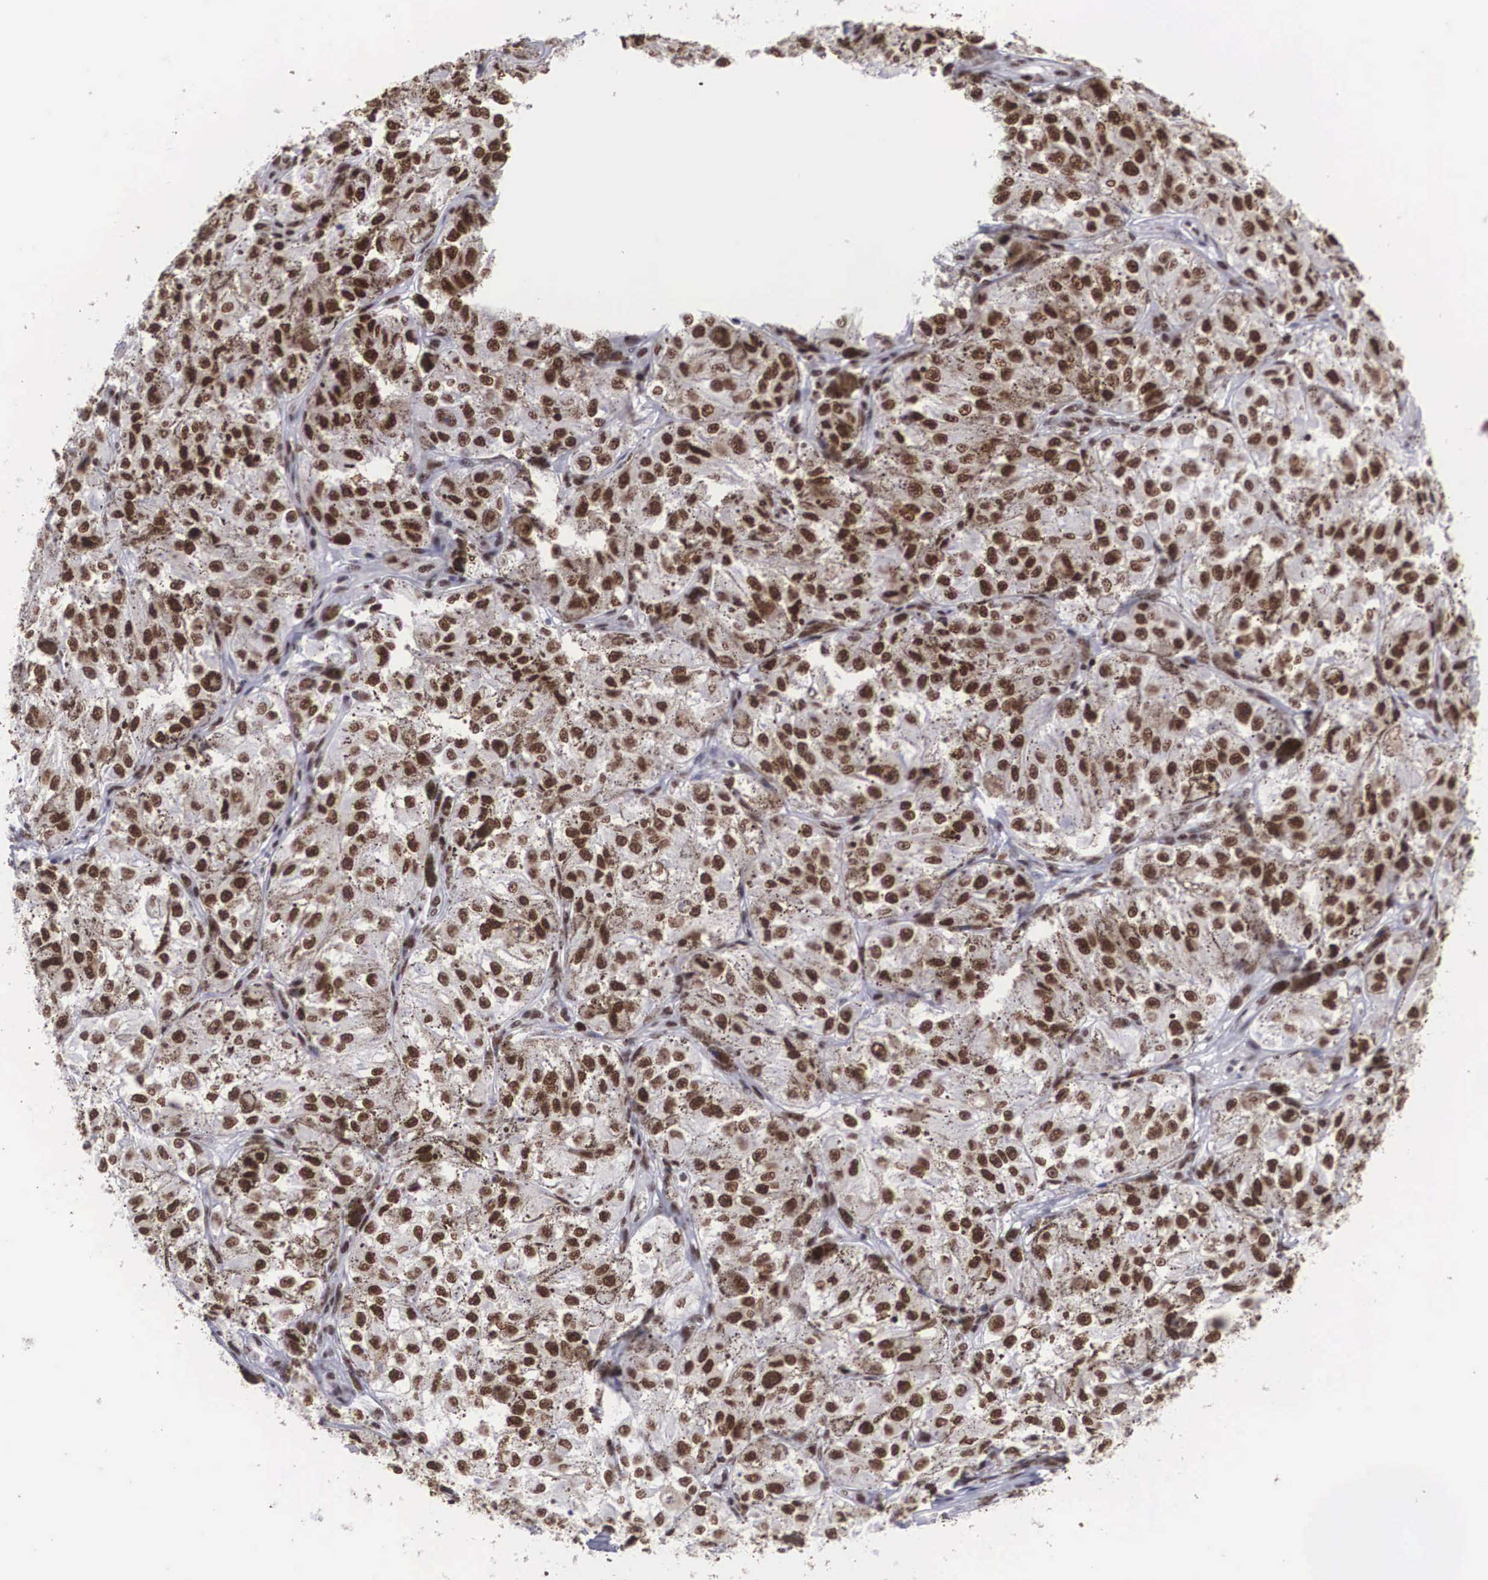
{"staining": {"intensity": "strong", "quantity": ">75%", "location": "nuclear"}, "tissue": "melanoma", "cell_type": "Tumor cells", "image_type": "cancer", "snomed": [{"axis": "morphology", "description": "Malignant melanoma, NOS"}, {"axis": "topography", "description": "Skin"}], "caption": "The immunohistochemical stain shows strong nuclear positivity in tumor cells of melanoma tissue.", "gene": "CSTF2", "patient": {"sex": "male", "age": 67}}